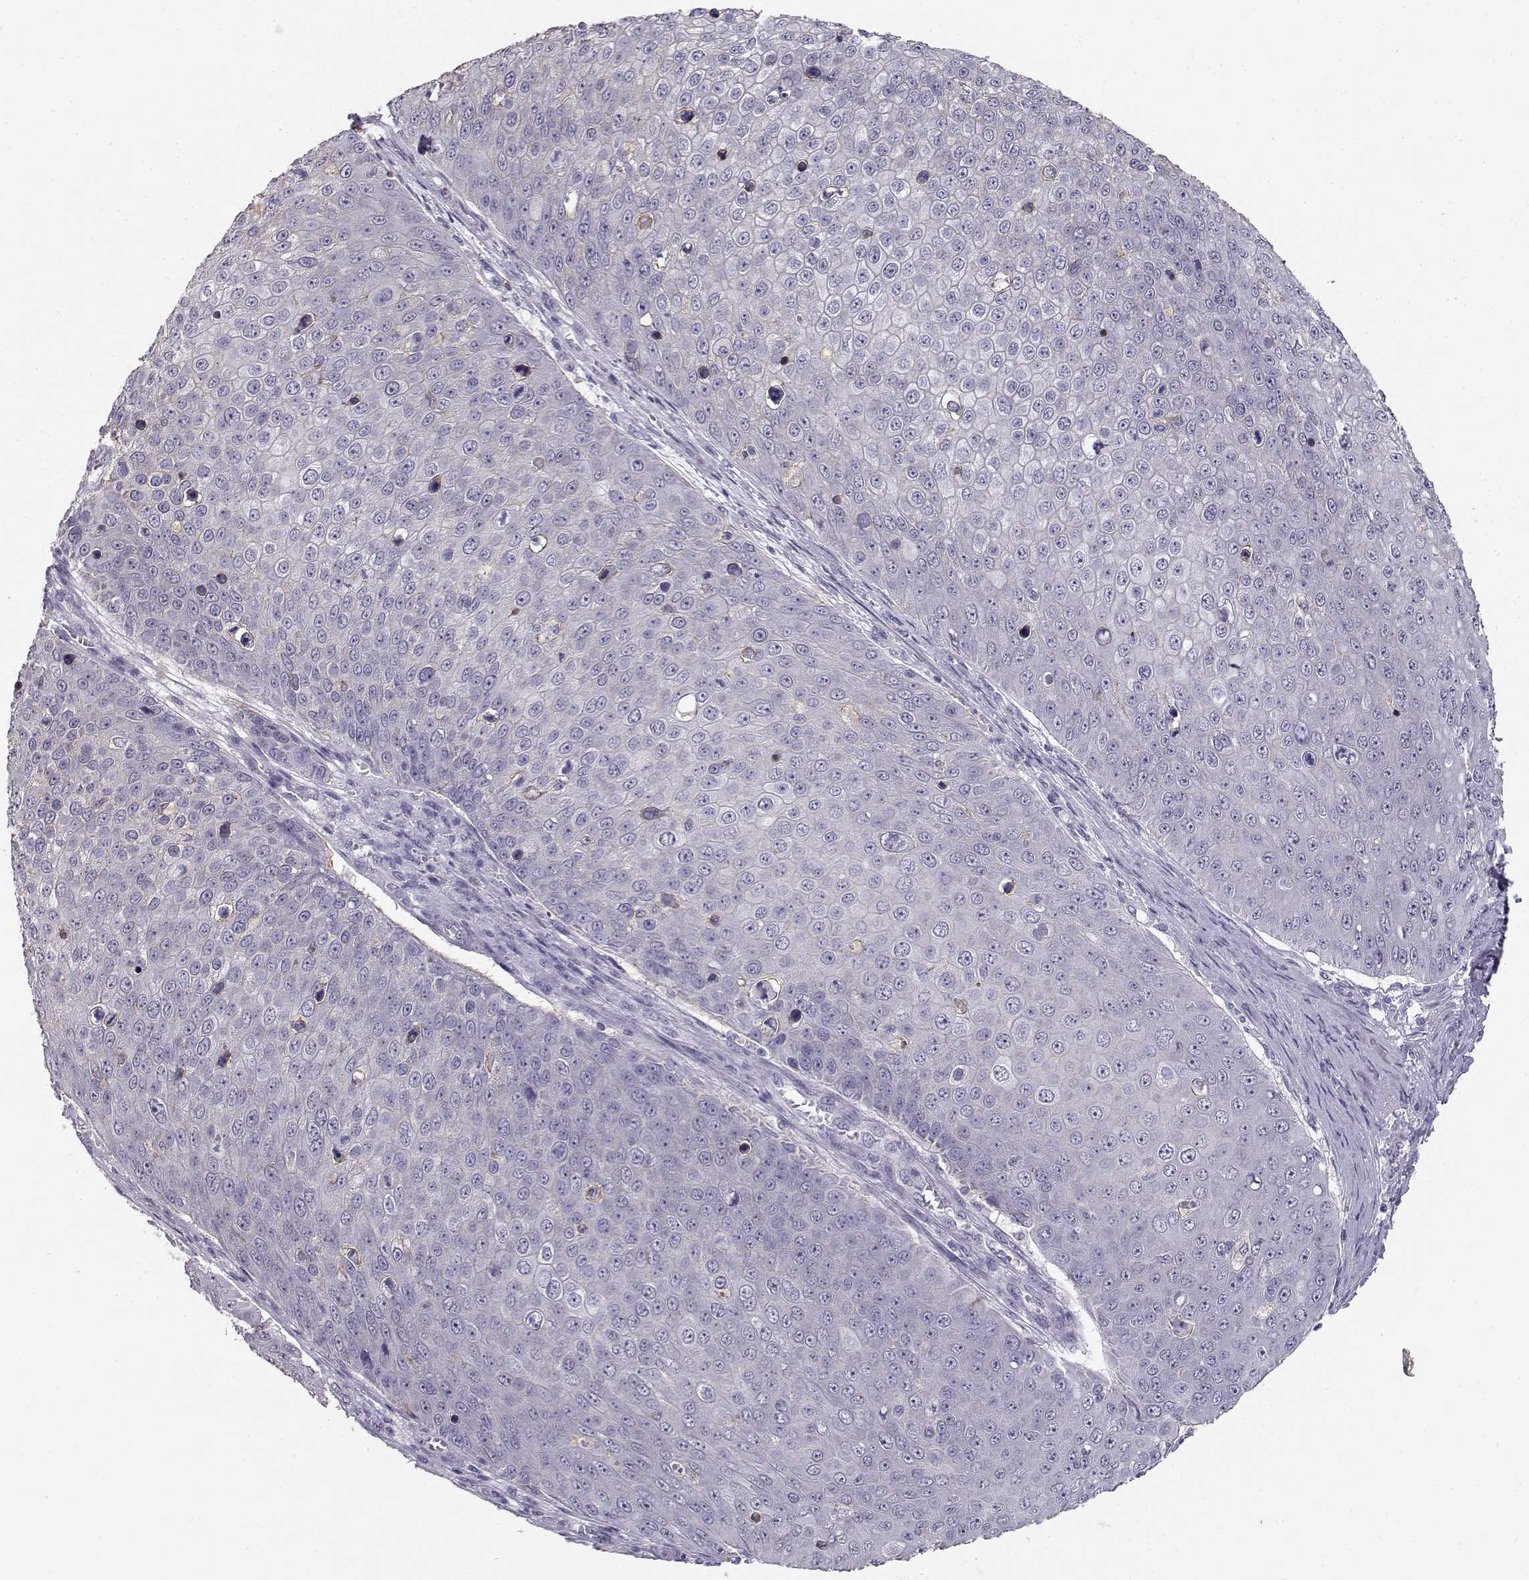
{"staining": {"intensity": "negative", "quantity": "none", "location": "none"}, "tissue": "skin cancer", "cell_type": "Tumor cells", "image_type": "cancer", "snomed": [{"axis": "morphology", "description": "Squamous cell carcinoma, NOS"}, {"axis": "topography", "description": "Skin"}], "caption": "Immunohistochemical staining of skin cancer shows no significant expression in tumor cells.", "gene": "NUTM1", "patient": {"sex": "male", "age": 71}}